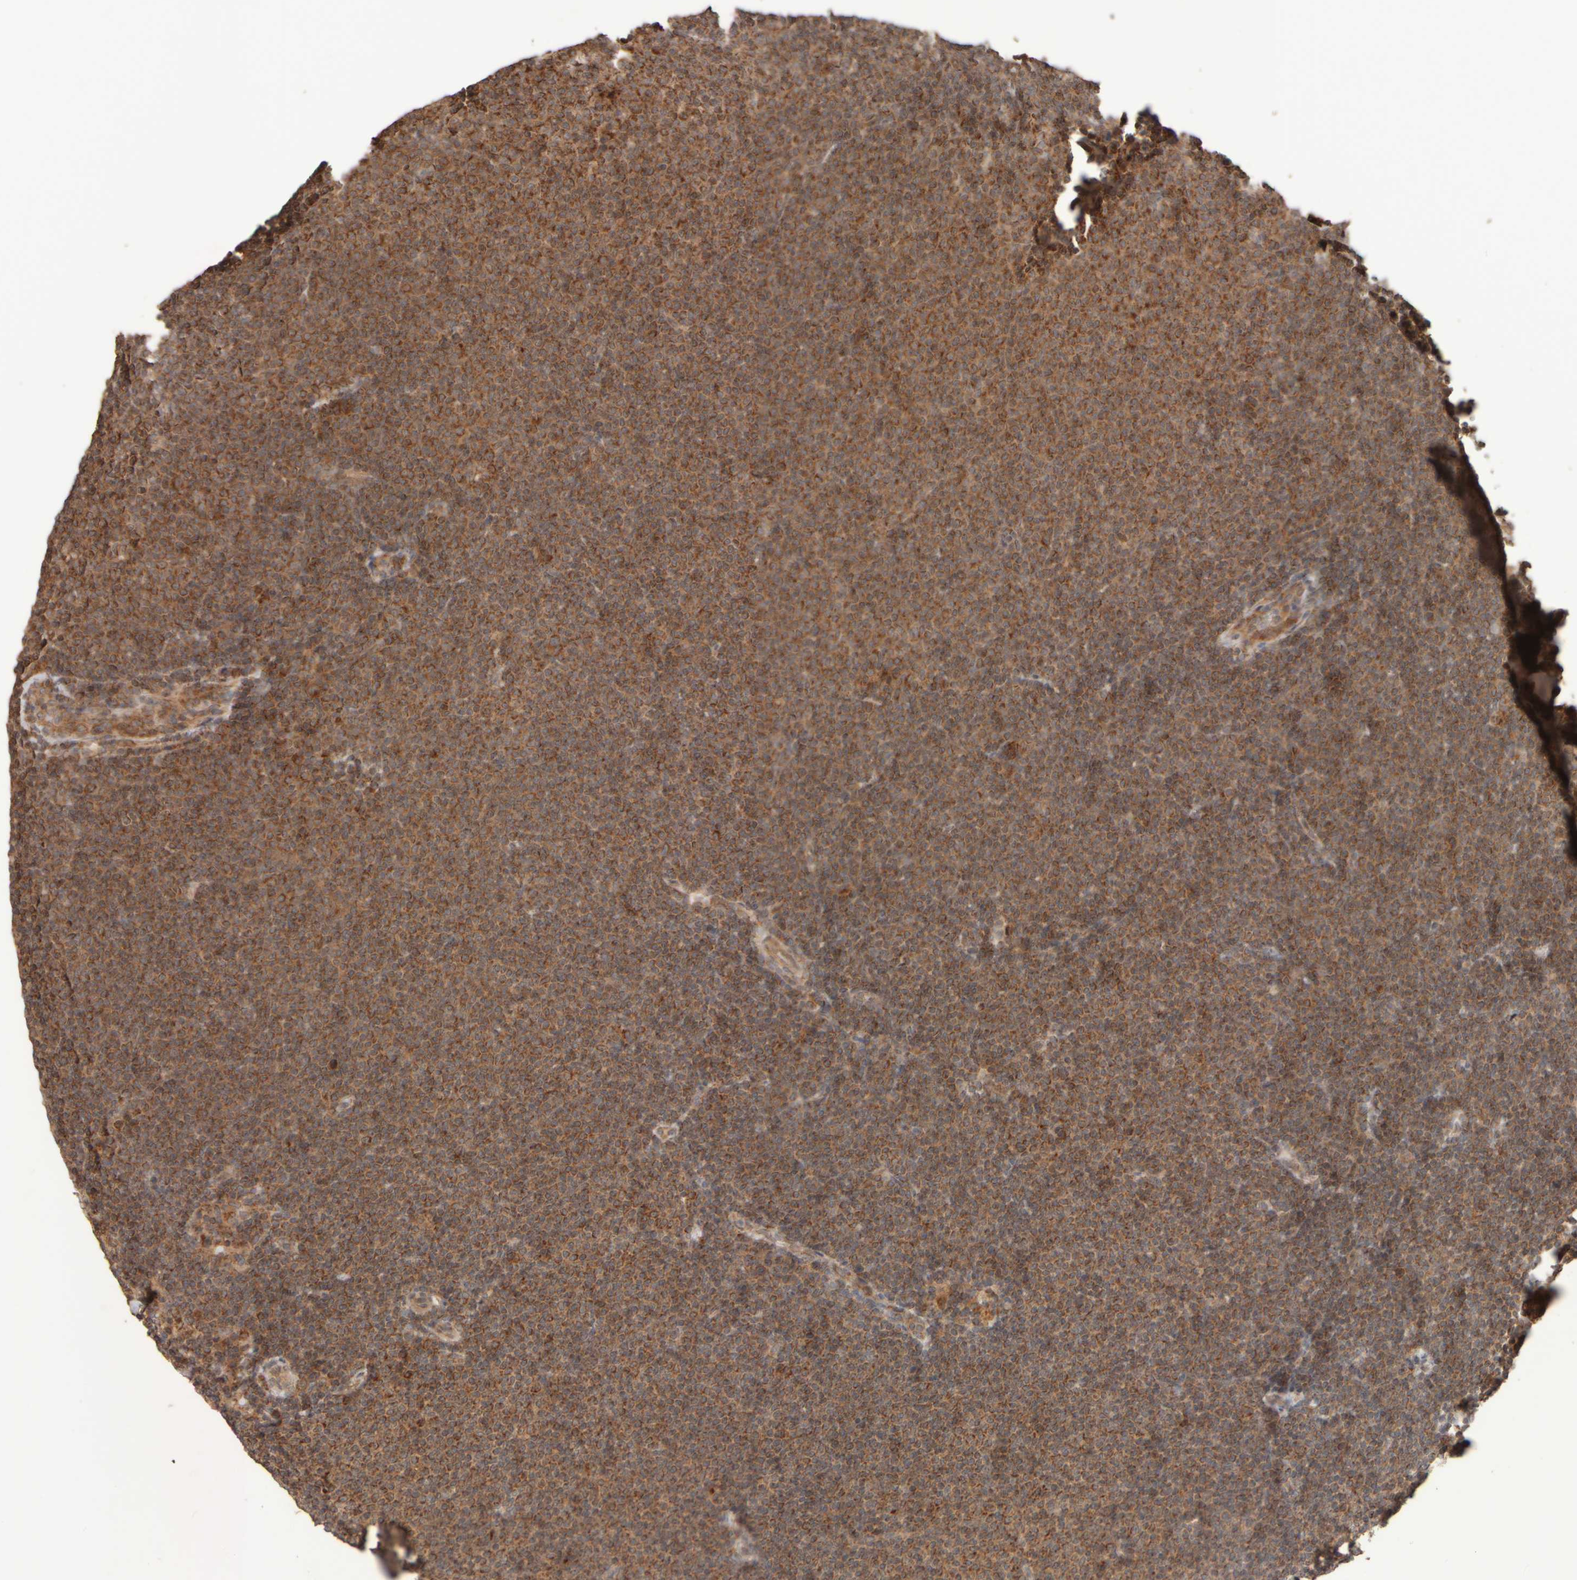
{"staining": {"intensity": "strong", "quantity": ">75%", "location": "cytoplasmic/membranous"}, "tissue": "lymphoma", "cell_type": "Tumor cells", "image_type": "cancer", "snomed": [{"axis": "morphology", "description": "Malignant lymphoma, non-Hodgkin's type, Low grade"}, {"axis": "topography", "description": "Lymph node"}], "caption": "Human malignant lymphoma, non-Hodgkin's type (low-grade) stained with a brown dye demonstrates strong cytoplasmic/membranous positive positivity in approximately >75% of tumor cells.", "gene": "EIF2B3", "patient": {"sex": "female", "age": 53}}